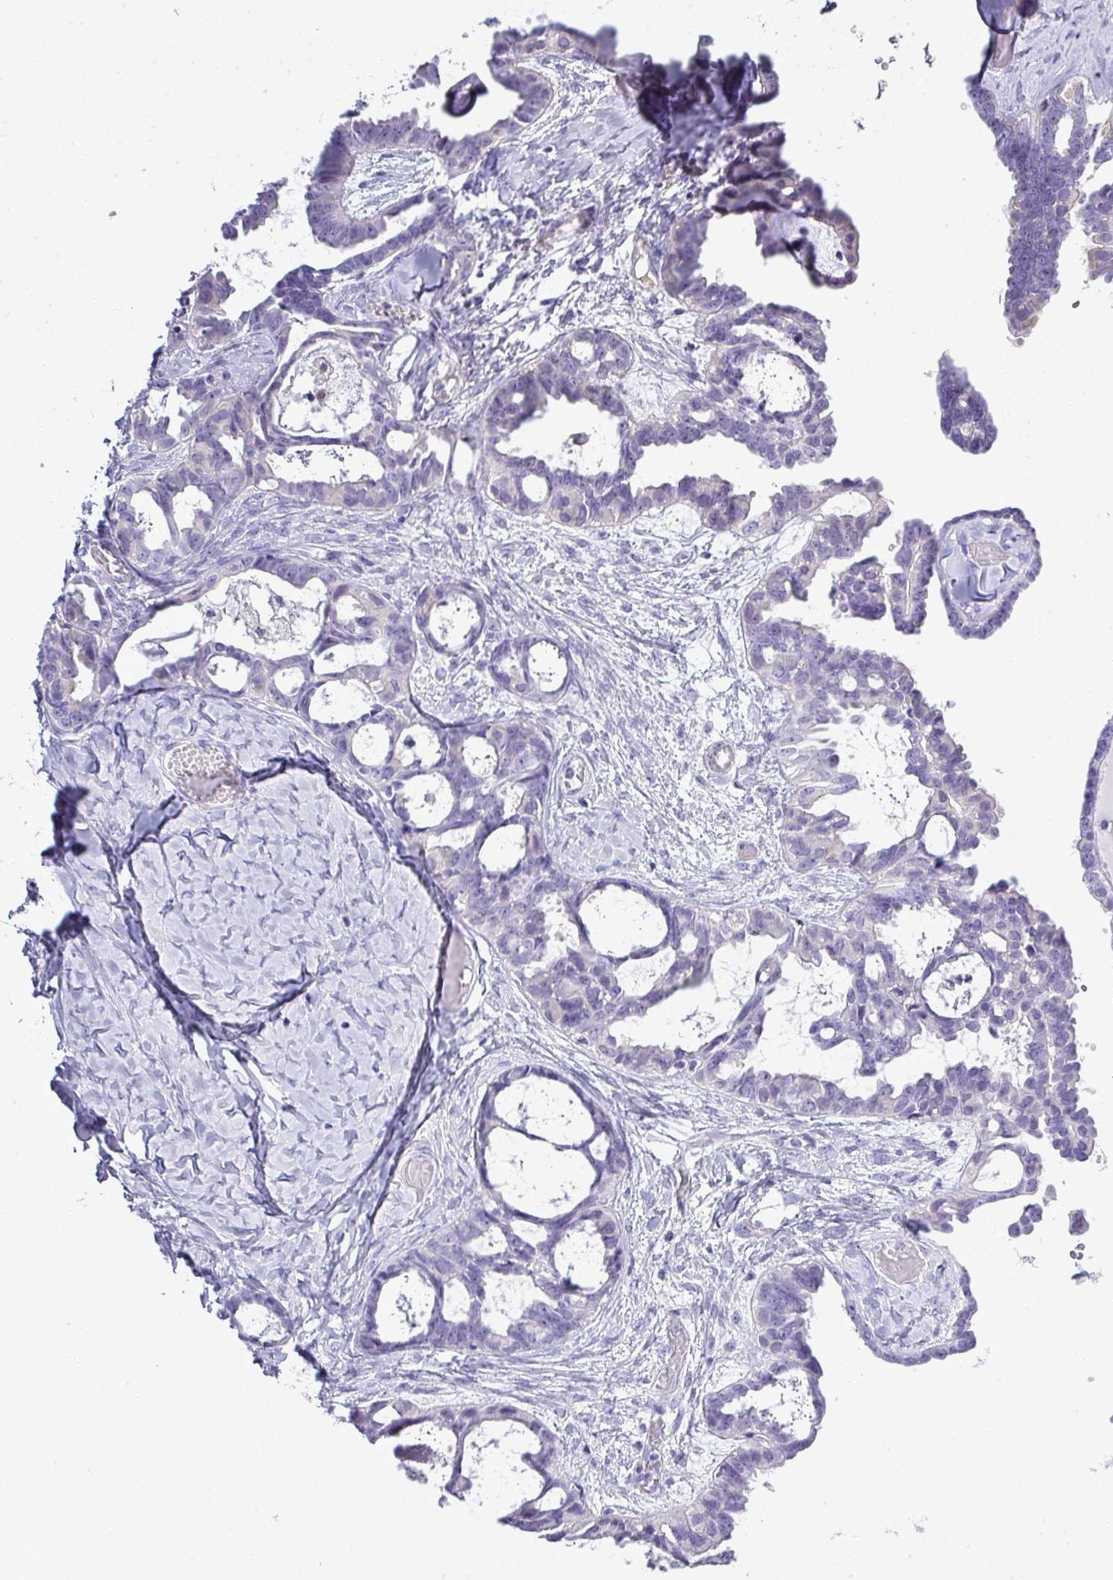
{"staining": {"intensity": "negative", "quantity": "none", "location": "none"}, "tissue": "ovarian cancer", "cell_type": "Tumor cells", "image_type": "cancer", "snomed": [{"axis": "morphology", "description": "Cystadenocarcinoma, serous, NOS"}, {"axis": "topography", "description": "Ovary"}], "caption": "Serous cystadenocarcinoma (ovarian) stained for a protein using immunohistochemistry exhibits no expression tumor cells.", "gene": "STAT5A", "patient": {"sex": "female", "age": 69}}